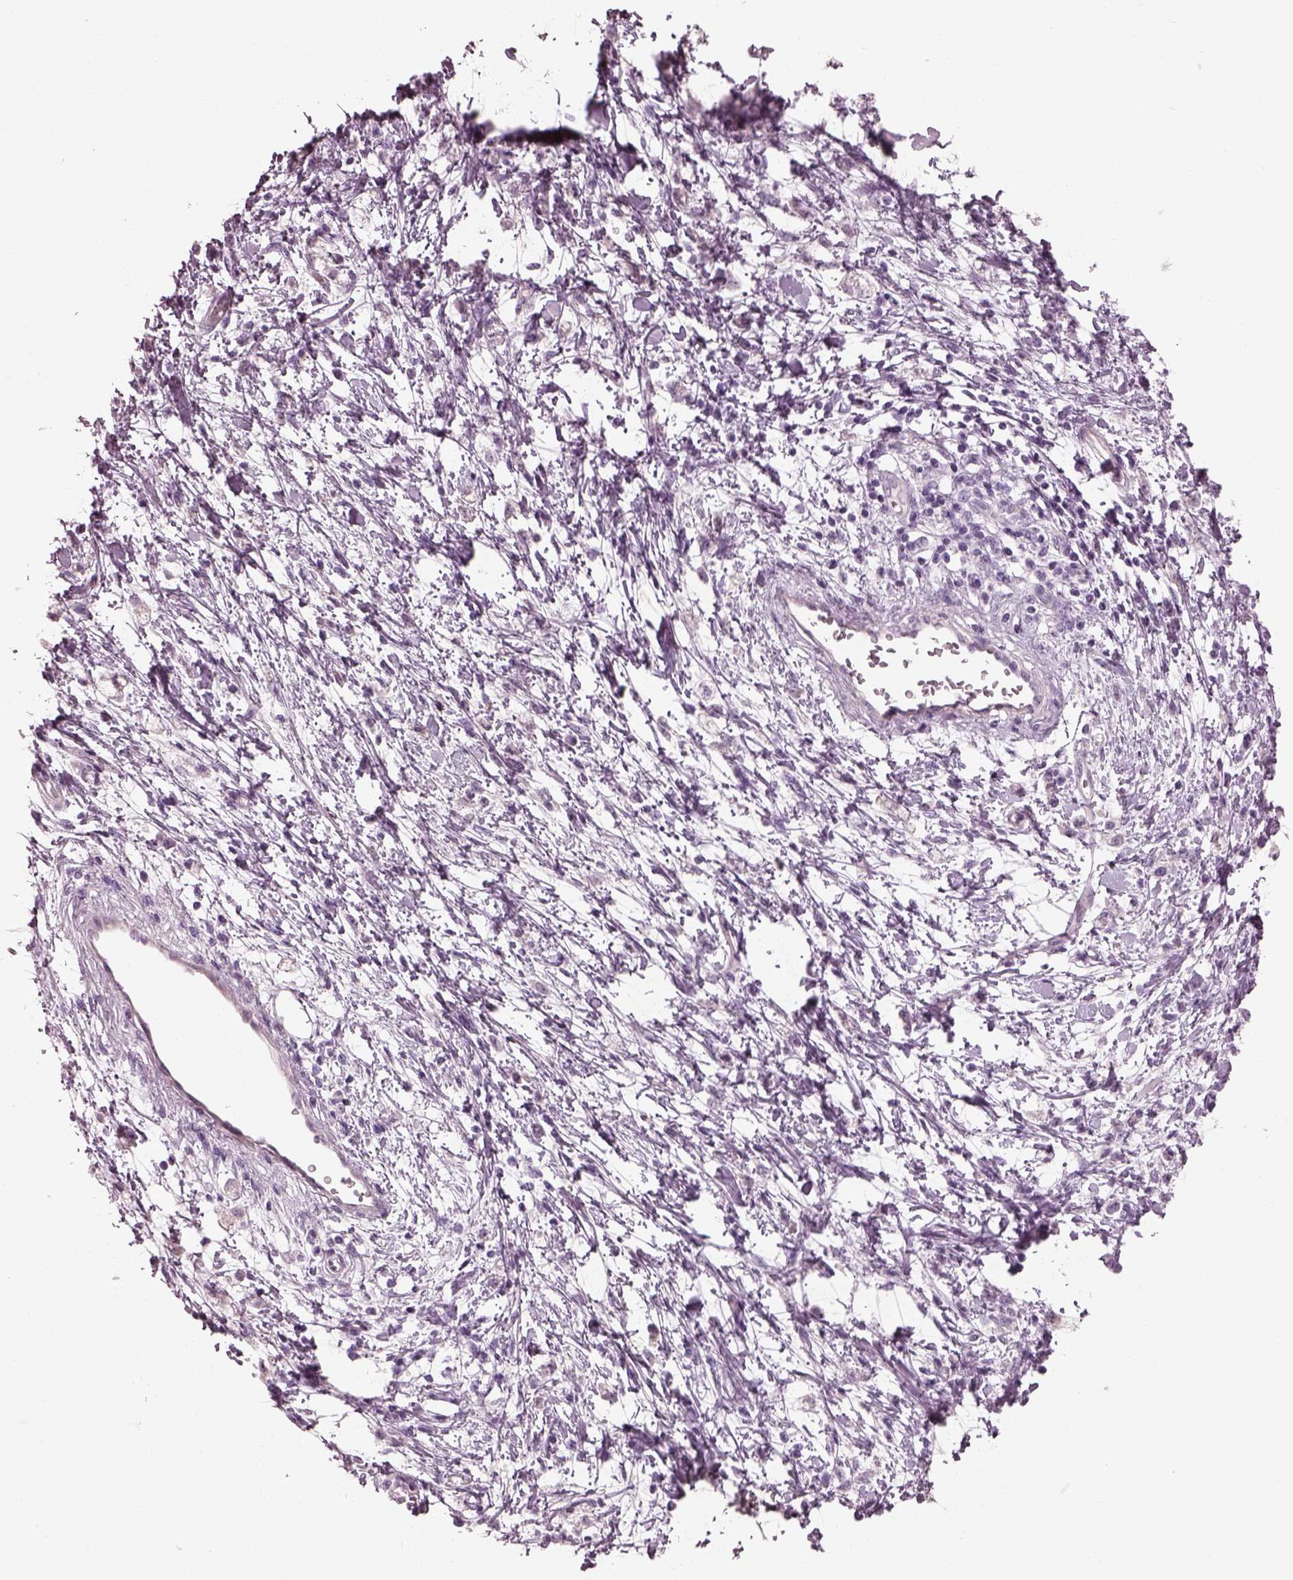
{"staining": {"intensity": "negative", "quantity": "none", "location": "none"}, "tissue": "stomach cancer", "cell_type": "Tumor cells", "image_type": "cancer", "snomed": [{"axis": "morphology", "description": "Adenocarcinoma, NOS"}, {"axis": "topography", "description": "Stomach"}], "caption": "DAB (3,3'-diaminobenzidine) immunohistochemical staining of human stomach adenocarcinoma displays no significant staining in tumor cells.", "gene": "PDC", "patient": {"sex": "female", "age": 60}}